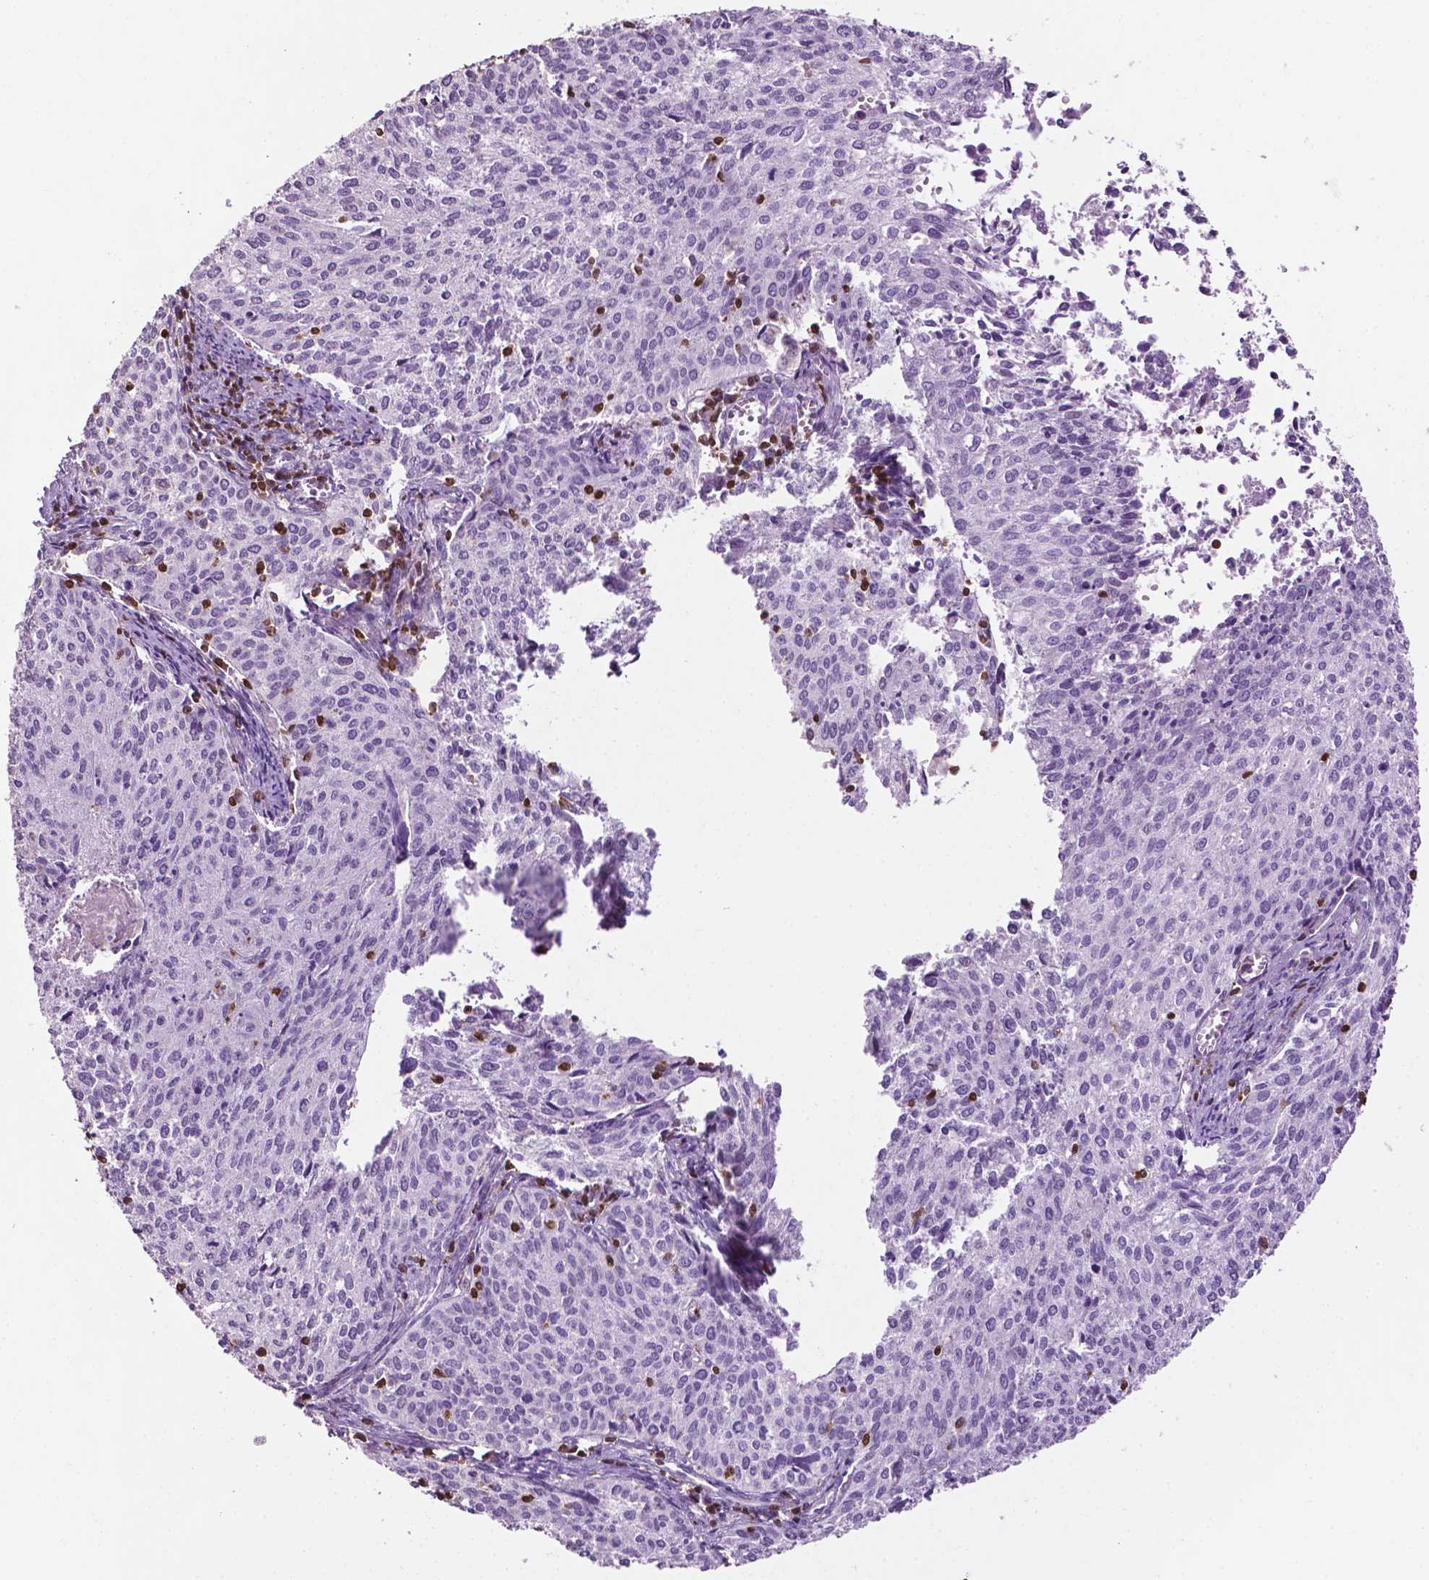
{"staining": {"intensity": "negative", "quantity": "none", "location": "none"}, "tissue": "cervical cancer", "cell_type": "Tumor cells", "image_type": "cancer", "snomed": [{"axis": "morphology", "description": "Squamous cell carcinoma, NOS"}, {"axis": "topography", "description": "Cervix"}], "caption": "DAB (3,3'-diaminobenzidine) immunohistochemical staining of human squamous cell carcinoma (cervical) exhibits no significant staining in tumor cells.", "gene": "TBC1D10C", "patient": {"sex": "female", "age": 38}}